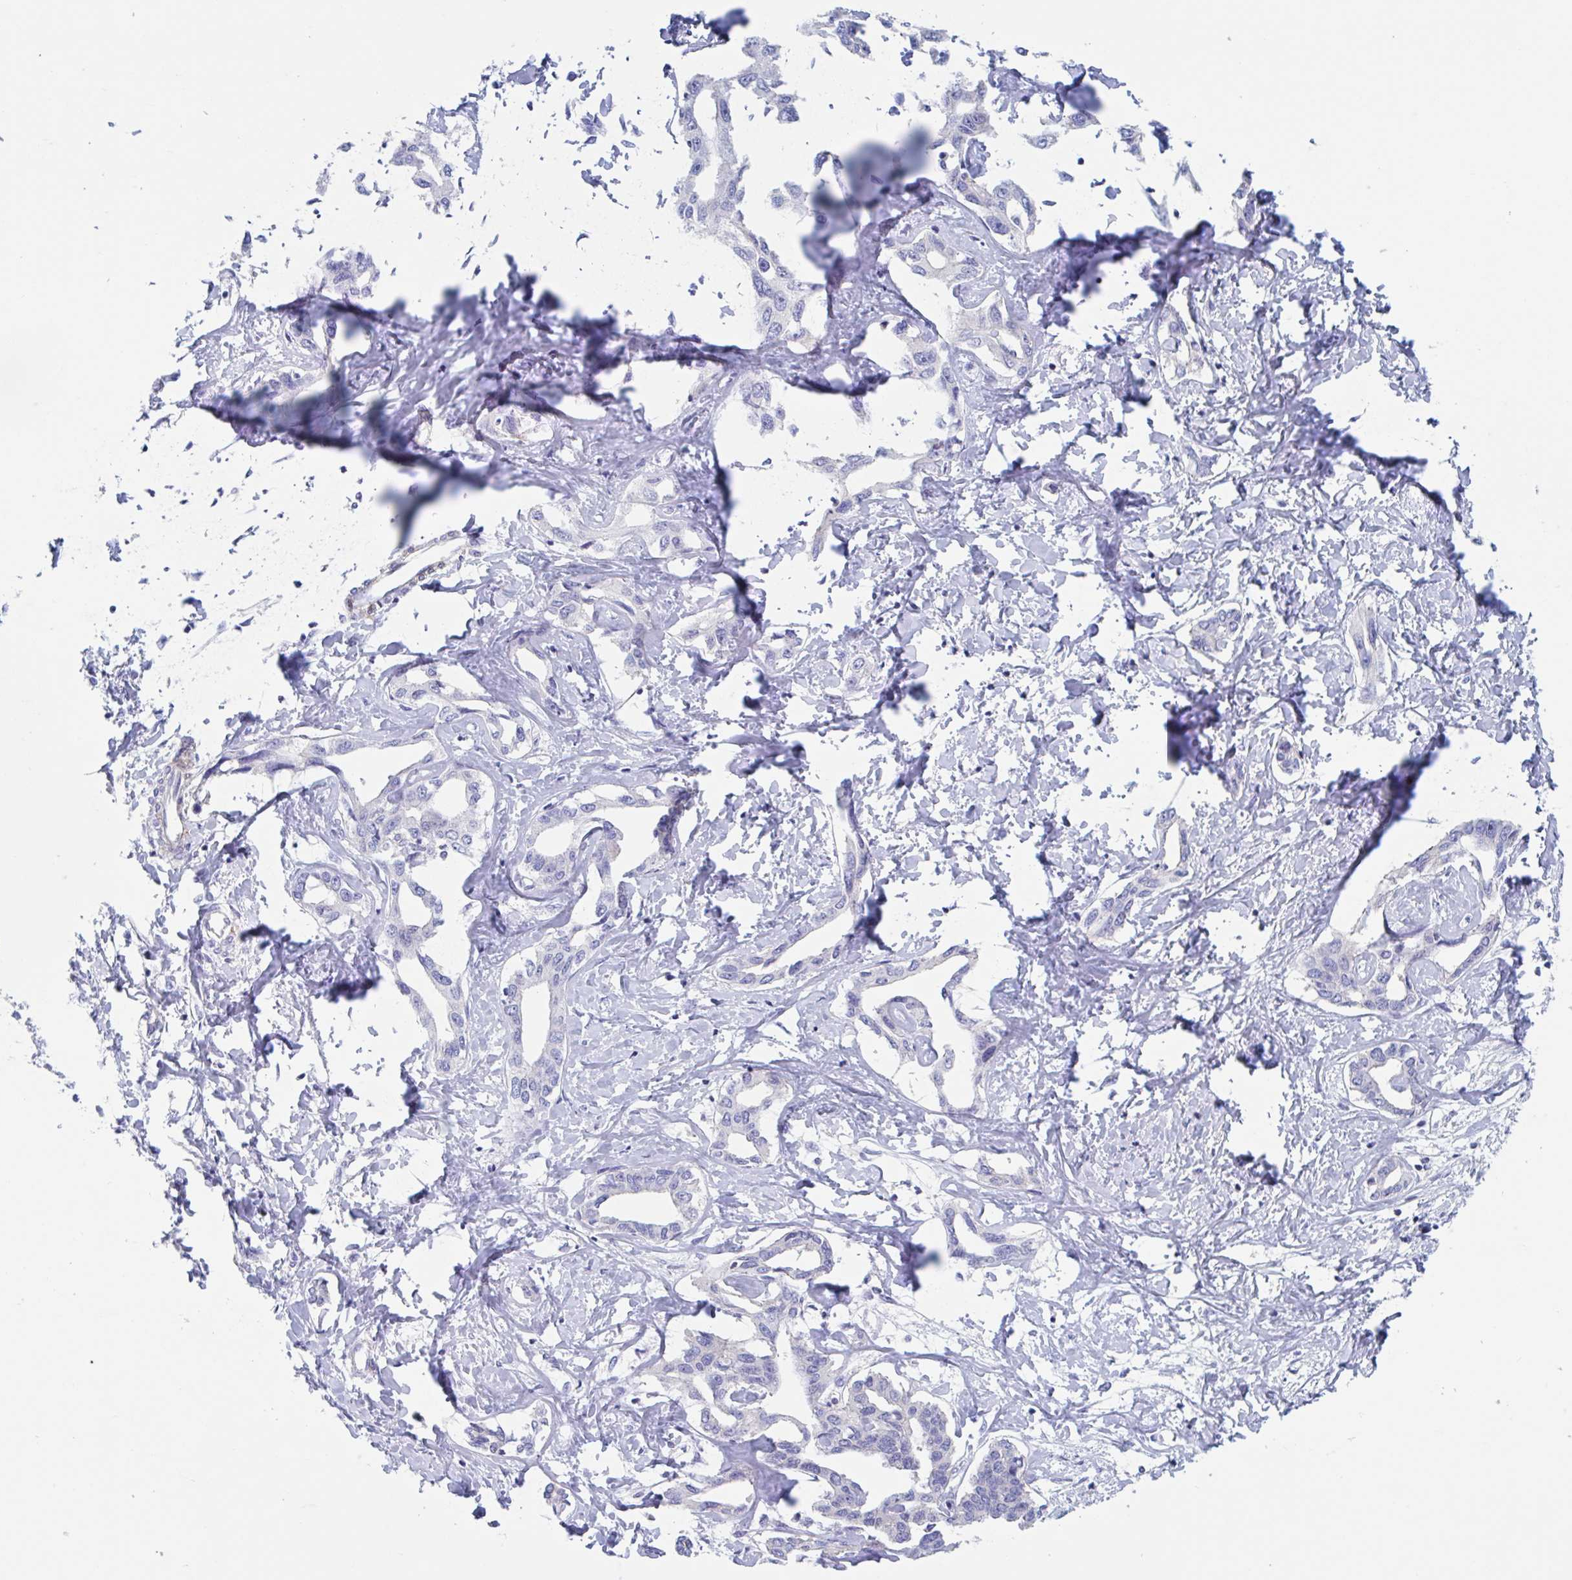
{"staining": {"intensity": "negative", "quantity": "none", "location": "none"}, "tissue": "liver cancer", "cell_type": "Tumor cells", "image_type": "cancer", "snomed": [{"axis": "morphology", "description": "Cholangiocarcinoma"}, {"axis": "topography", "description": "Liver"}], "caption": "Immunohistochemical staining of cholangiocarcinoma (liver) demonstrates no significant staining in tumor cells.", "gene": "ZNHIT2", "patient": {"sex": "male", "age": 59}}